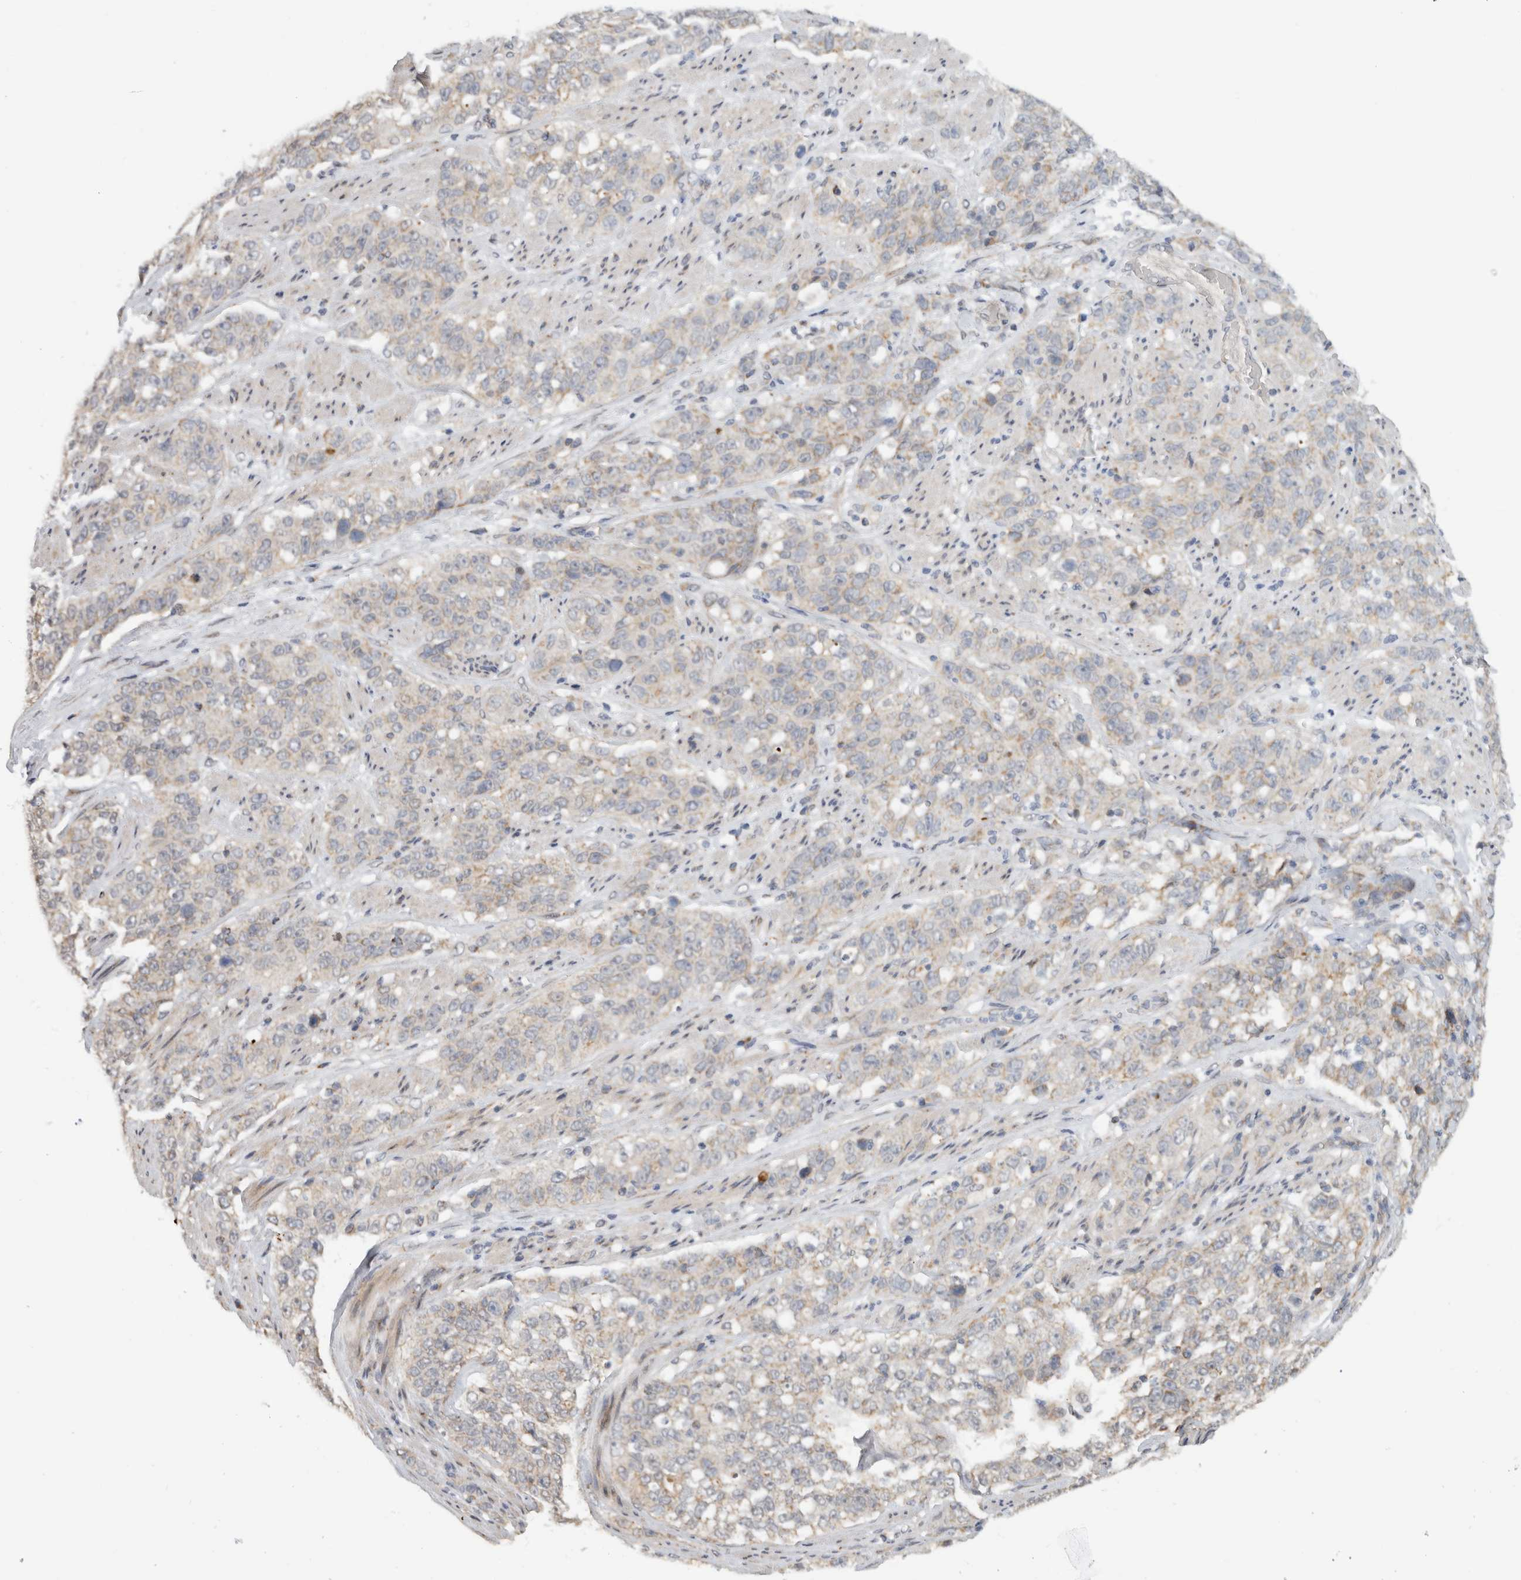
{"staining": {"intensity": "weak", "quantity": "<25%", "location": "cytoplasmic/membranous"}, "tissue": "stomach cancer", "cell_type": "Tumor cells", "image_type": "cancer", "snomed": [{"axis": "morphology", "description": "Adenocarcinoma, NOS"}, {"axis": "topography", "description": "Stomach"}], "caption": "IHC photomicrograph of neoplastic tissue: human stomach cancer (adenocarcinoma) stained with DAB shows no significant protein expression in tumor cells. (Immunohistochemistry, brightfield microscopy, high magnification).", "gene": "CMC2", "patient": {"sex": "male", "age": 48}}